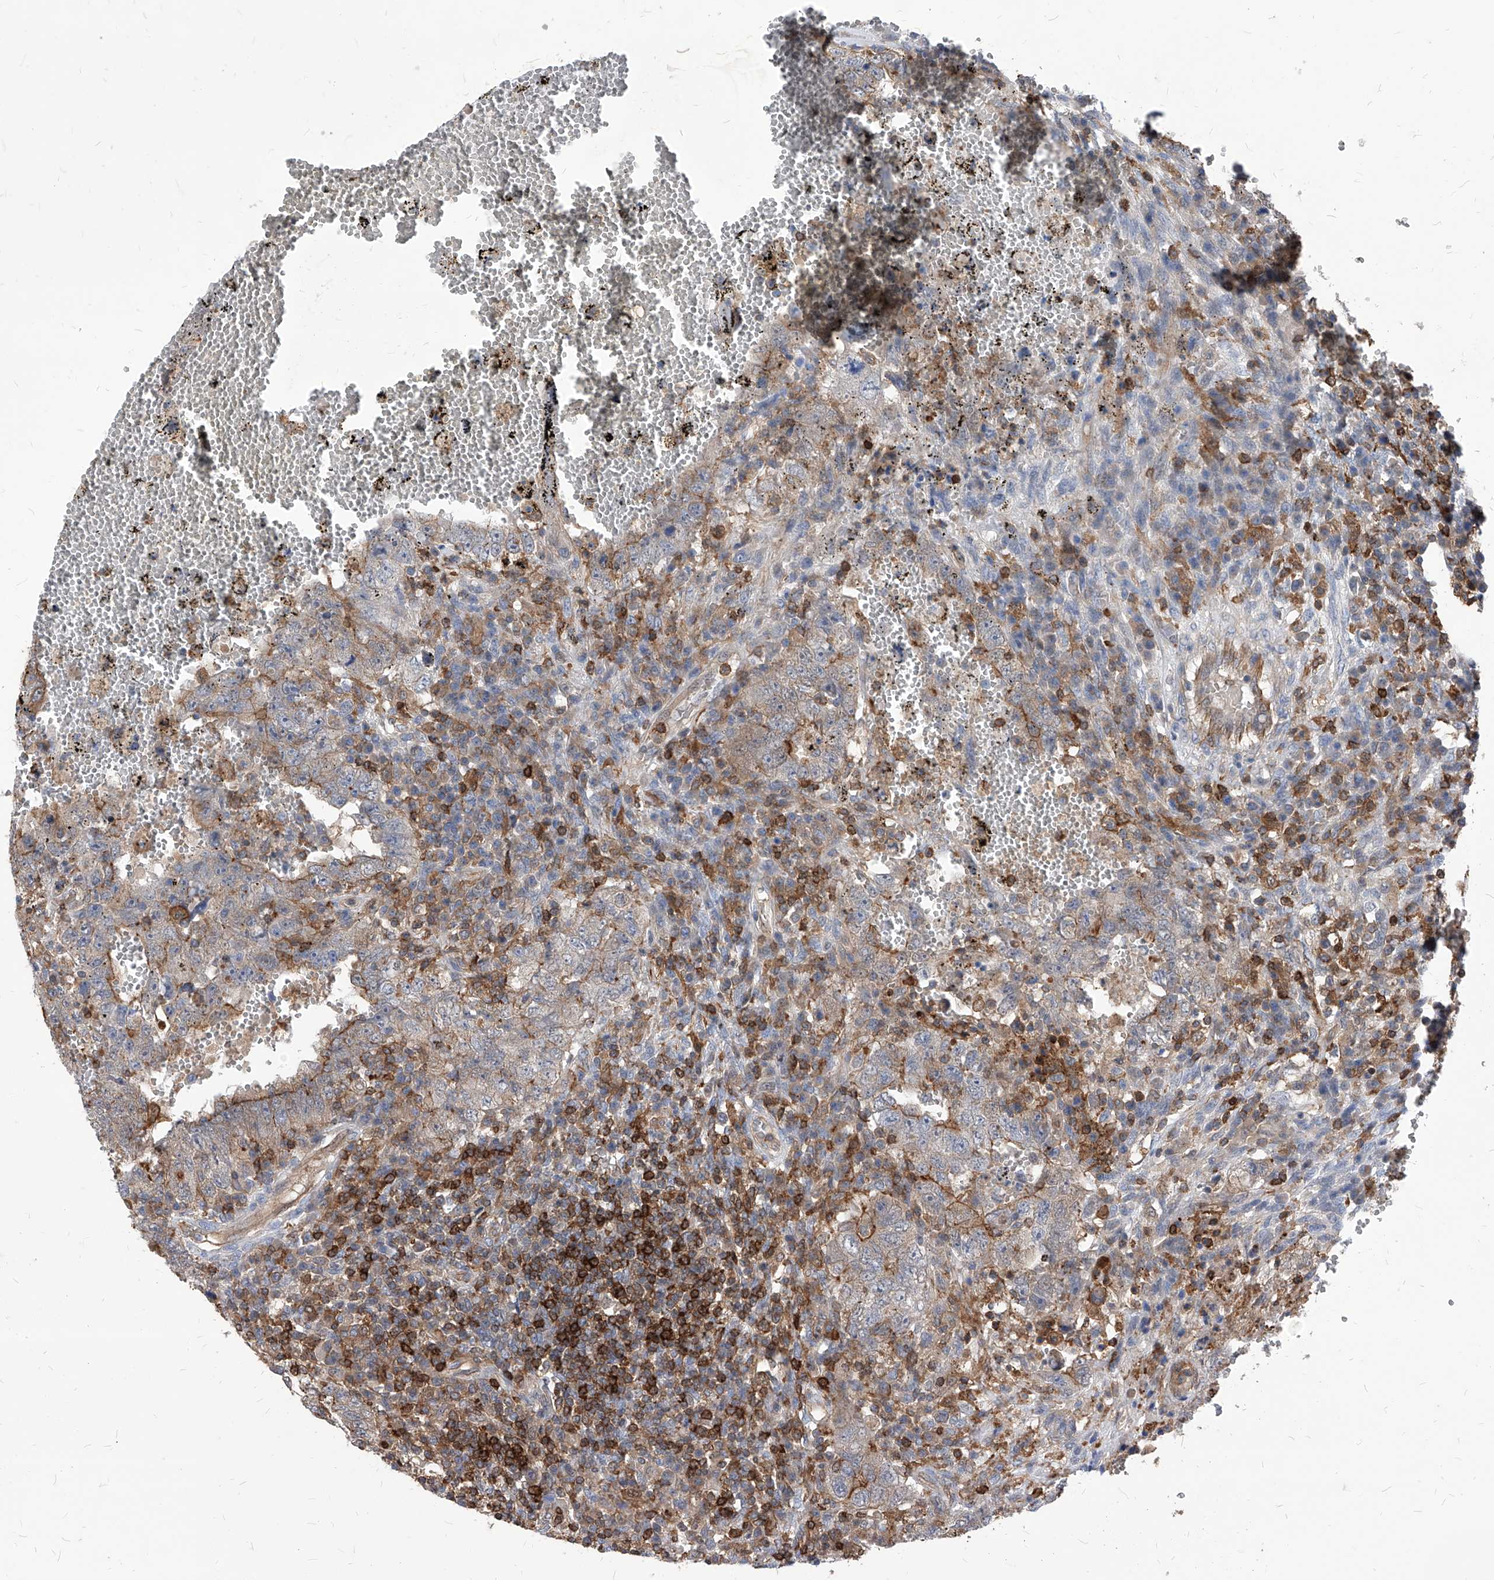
{"staining": {"intensity": "negative", "quantity": "none", "location": "none"}, "tissue": "testis cancer", "cell_type": "Tumor cells", "image_type": "cancer", "snomed": [{"axis": "morphology", "description": "Carcinoma, Embryonal, NOS"}, {"axis": "topography", "description": "Testis"}], "caption": "Immunohistochemical staining of human testis embryonal carcinoma reveals no significant expression in tumor cells. (DAB (3,3'-diaminobenzidine) immunohistochemistry, high magnification).", "gene": "ABRACL", "patient": {"sex": "male", "age": 26}}